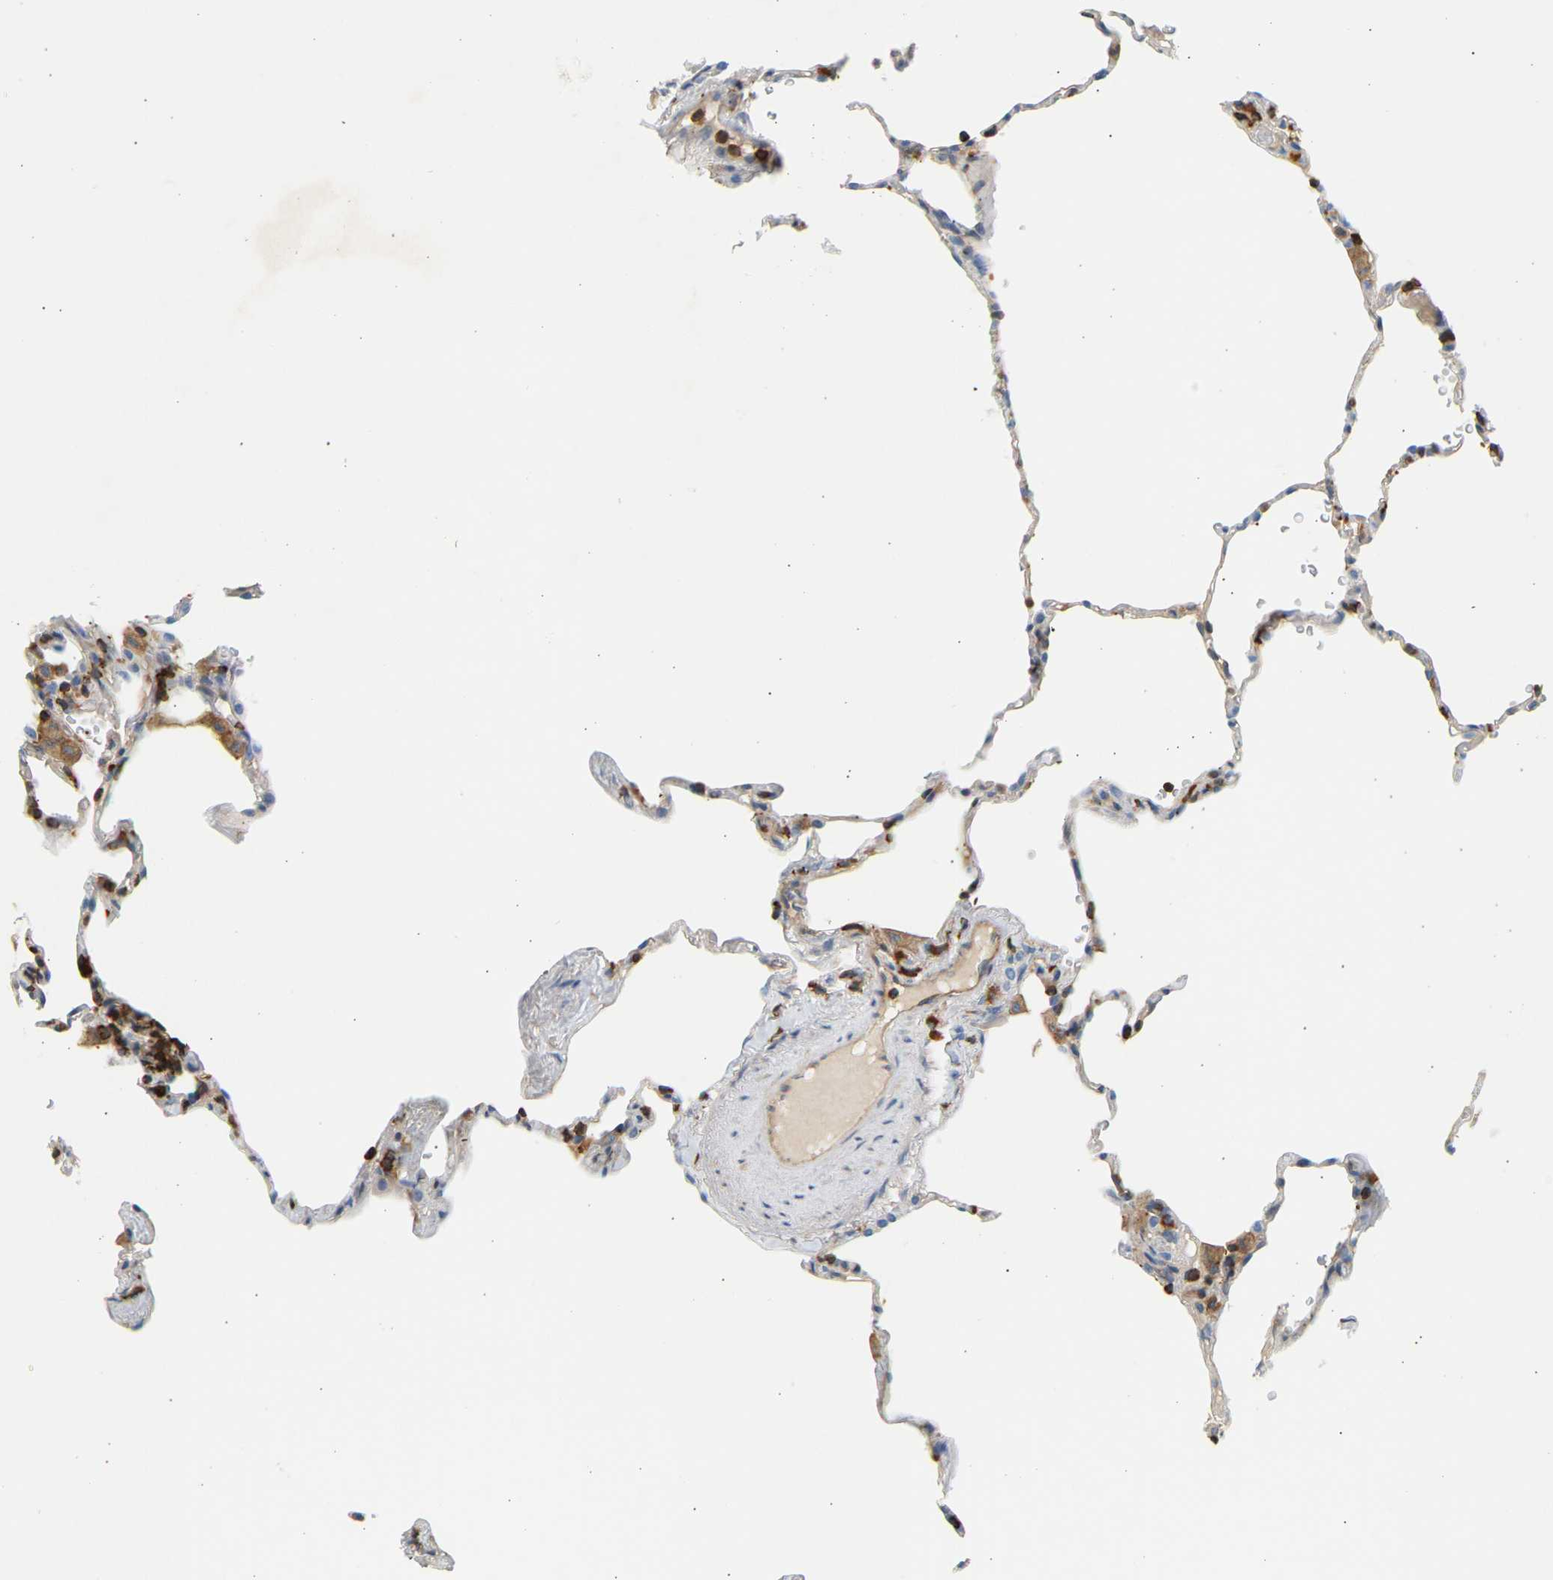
{"staining": {"intensity": "negative", "quantity": "none", "location": "none"}, "tissue": "lung", "cell_type": "Alveolar cells", "image_type": "normal", "snomed": [{"axis": "morphology", "description": "Normal tissue, NOS"}, {"axis": "topography", "description": "Lung"}], "caption": "The photomicrograph exhibits no staining of alveolar cells in benign lung.", "gene": "FNBP1", "patient": {"sex": "male", "age": 59}}